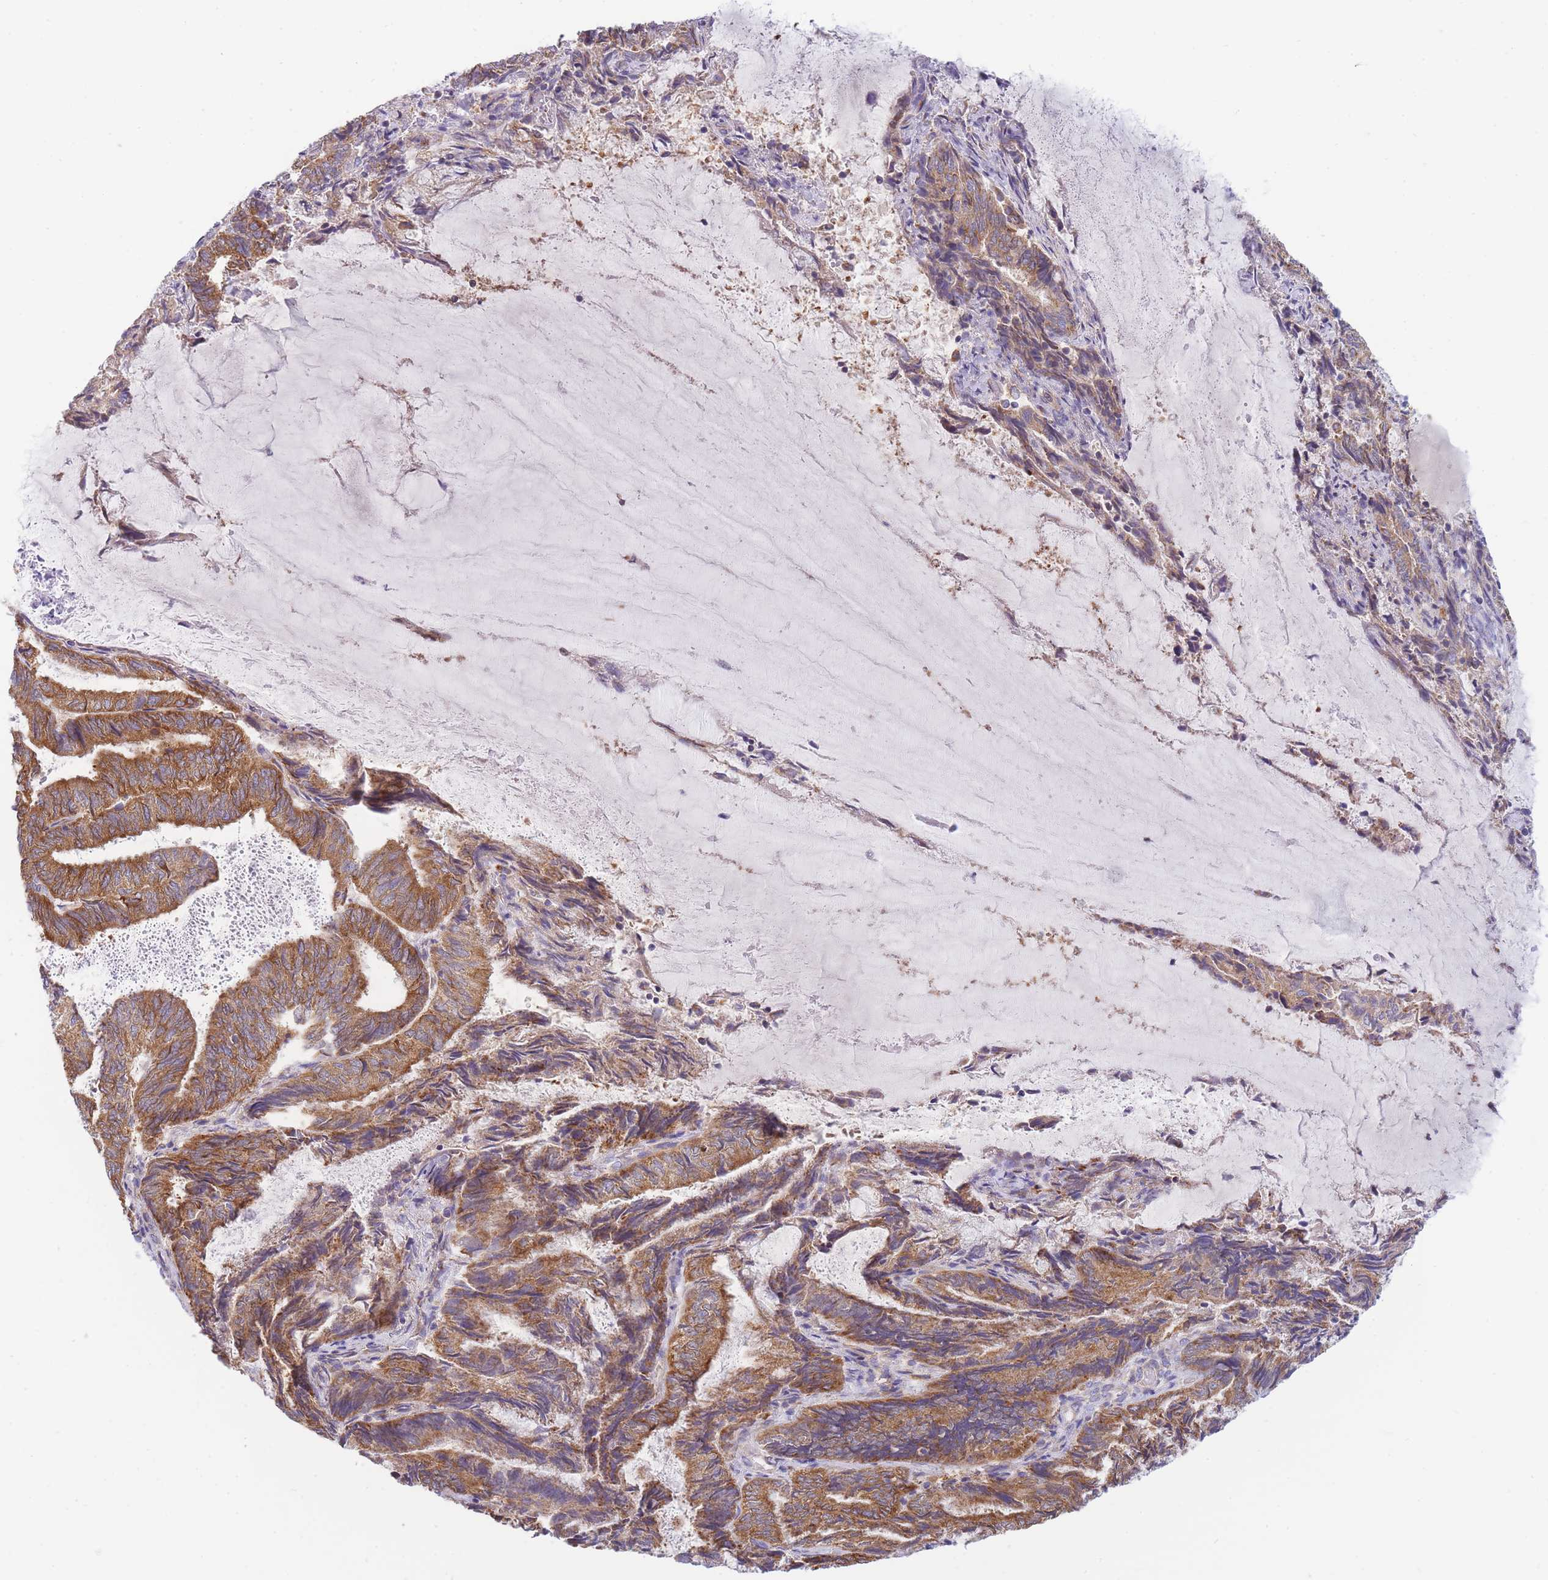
{"staining": {"intensity": "moderate", "quantity": ">75%", "location": "cytoplasmic/membranous"}, "tissue": "endometrial cancer", "cell_type": "Tumor cells", "image_type": "cancer", "snomed": [{"axis": "morphology", "description": "Adenocarcinoma, NOS"}, {"axis": "topography", "description": "Endometrium"}], "caption": "Human endometrial cancer stained for a protein (brown) shows moderate cytoplasmic/membranous positive positivity in about >75% of tumor cells.", "gene": "SH2B2", "patient": {"sex": "female", "age": 80}}